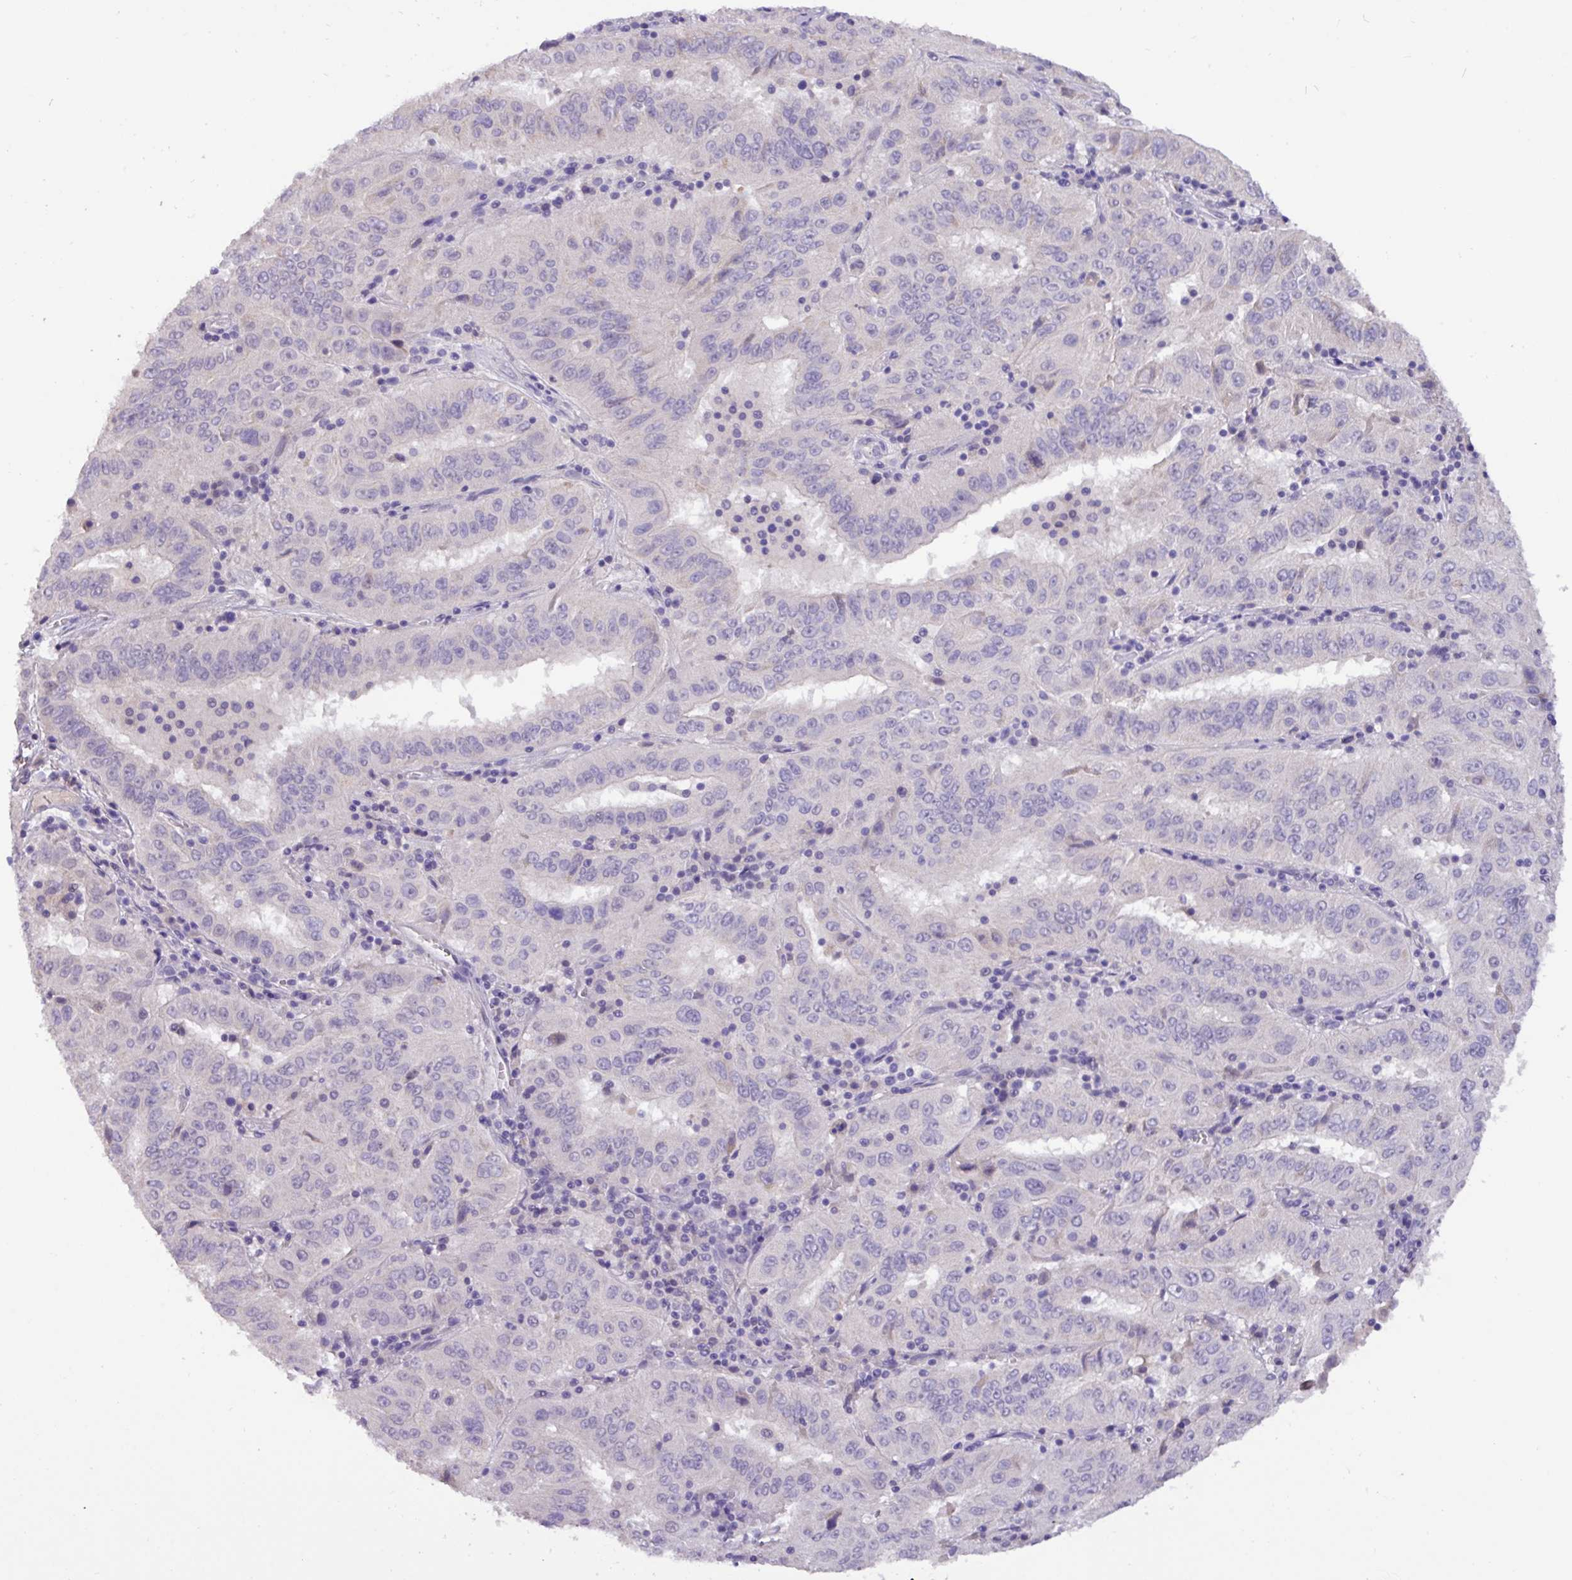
{"staining": {"intensity": "negative", "quantity": "none", "location": "none"}, "tissue": "pancreatic cancer", "cell_type": "Tumor cells", "image_type": "cancer", "snomed": [{"axis": "morphology", "description": "Adenocarcinoma, NOS"}, {"axis": "topography", "description": "Pancreas"}], "caption": "A photomicrograph of pancreatic cancer (adenocarcinoma) stained for a protein displays no brown staining in tumor cells.", "gene": "PAX8", "patient": {"sex": "male", "age": 63}}